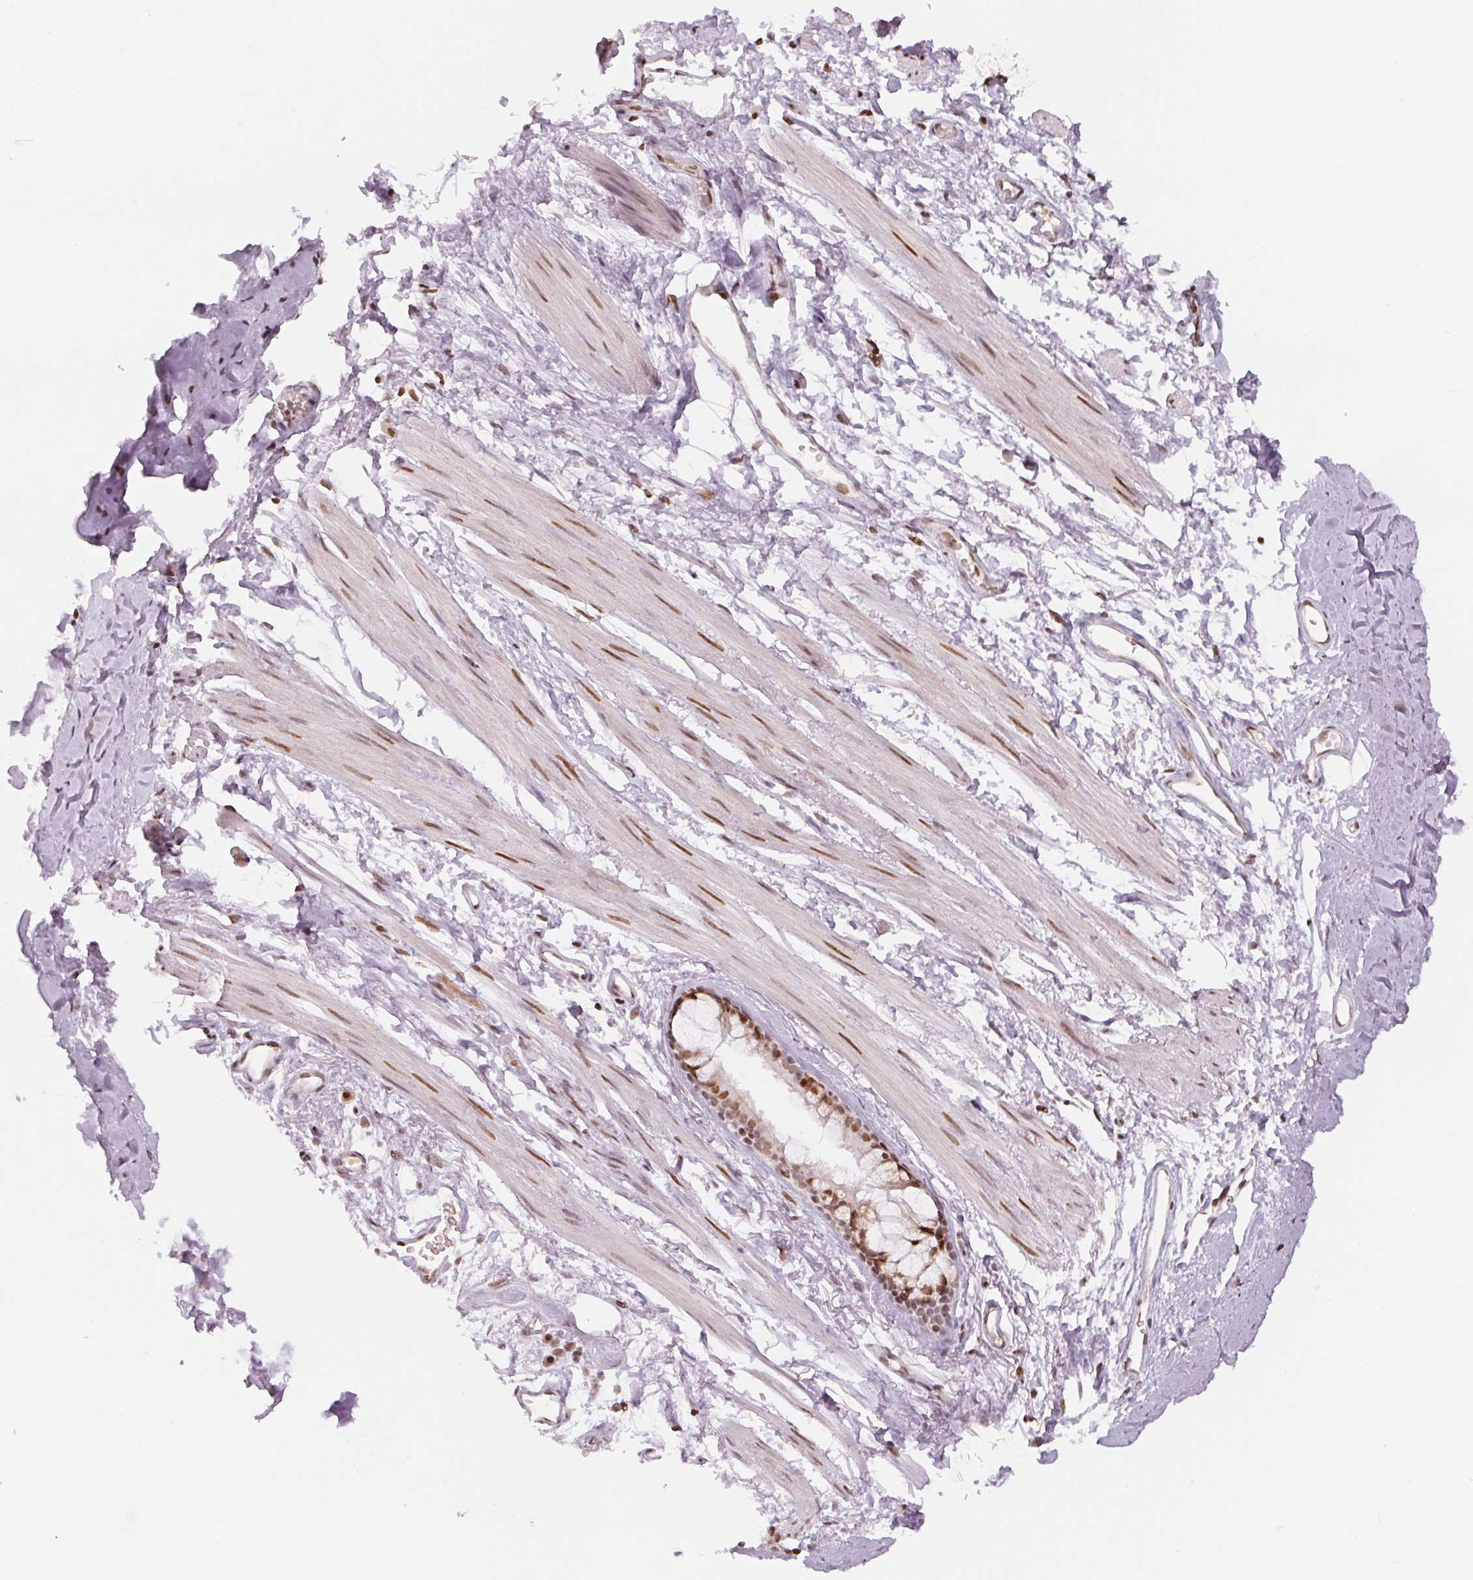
{"staining": {"intensity": "negative", "quantity": "none", "location": "none"}, "tissue": "adipose tissue", "cell_type": "Adipocytes", "image_type": "normal", "snomed": [{"axis": "morphology", "description": "Normal tissue, NOS"}, {"axis": "topography", "description": "Cartilage tissue"}, {"axis": "topography", "description": "Bronchus"}], "caption": "This is an immunohistochemistry (IHC) histopathology image of unremarkable human adipose tissue. There is no staining in adipocytes.", "gene": "KAT6A", "patient": {"sex": "female", "age": 79}}